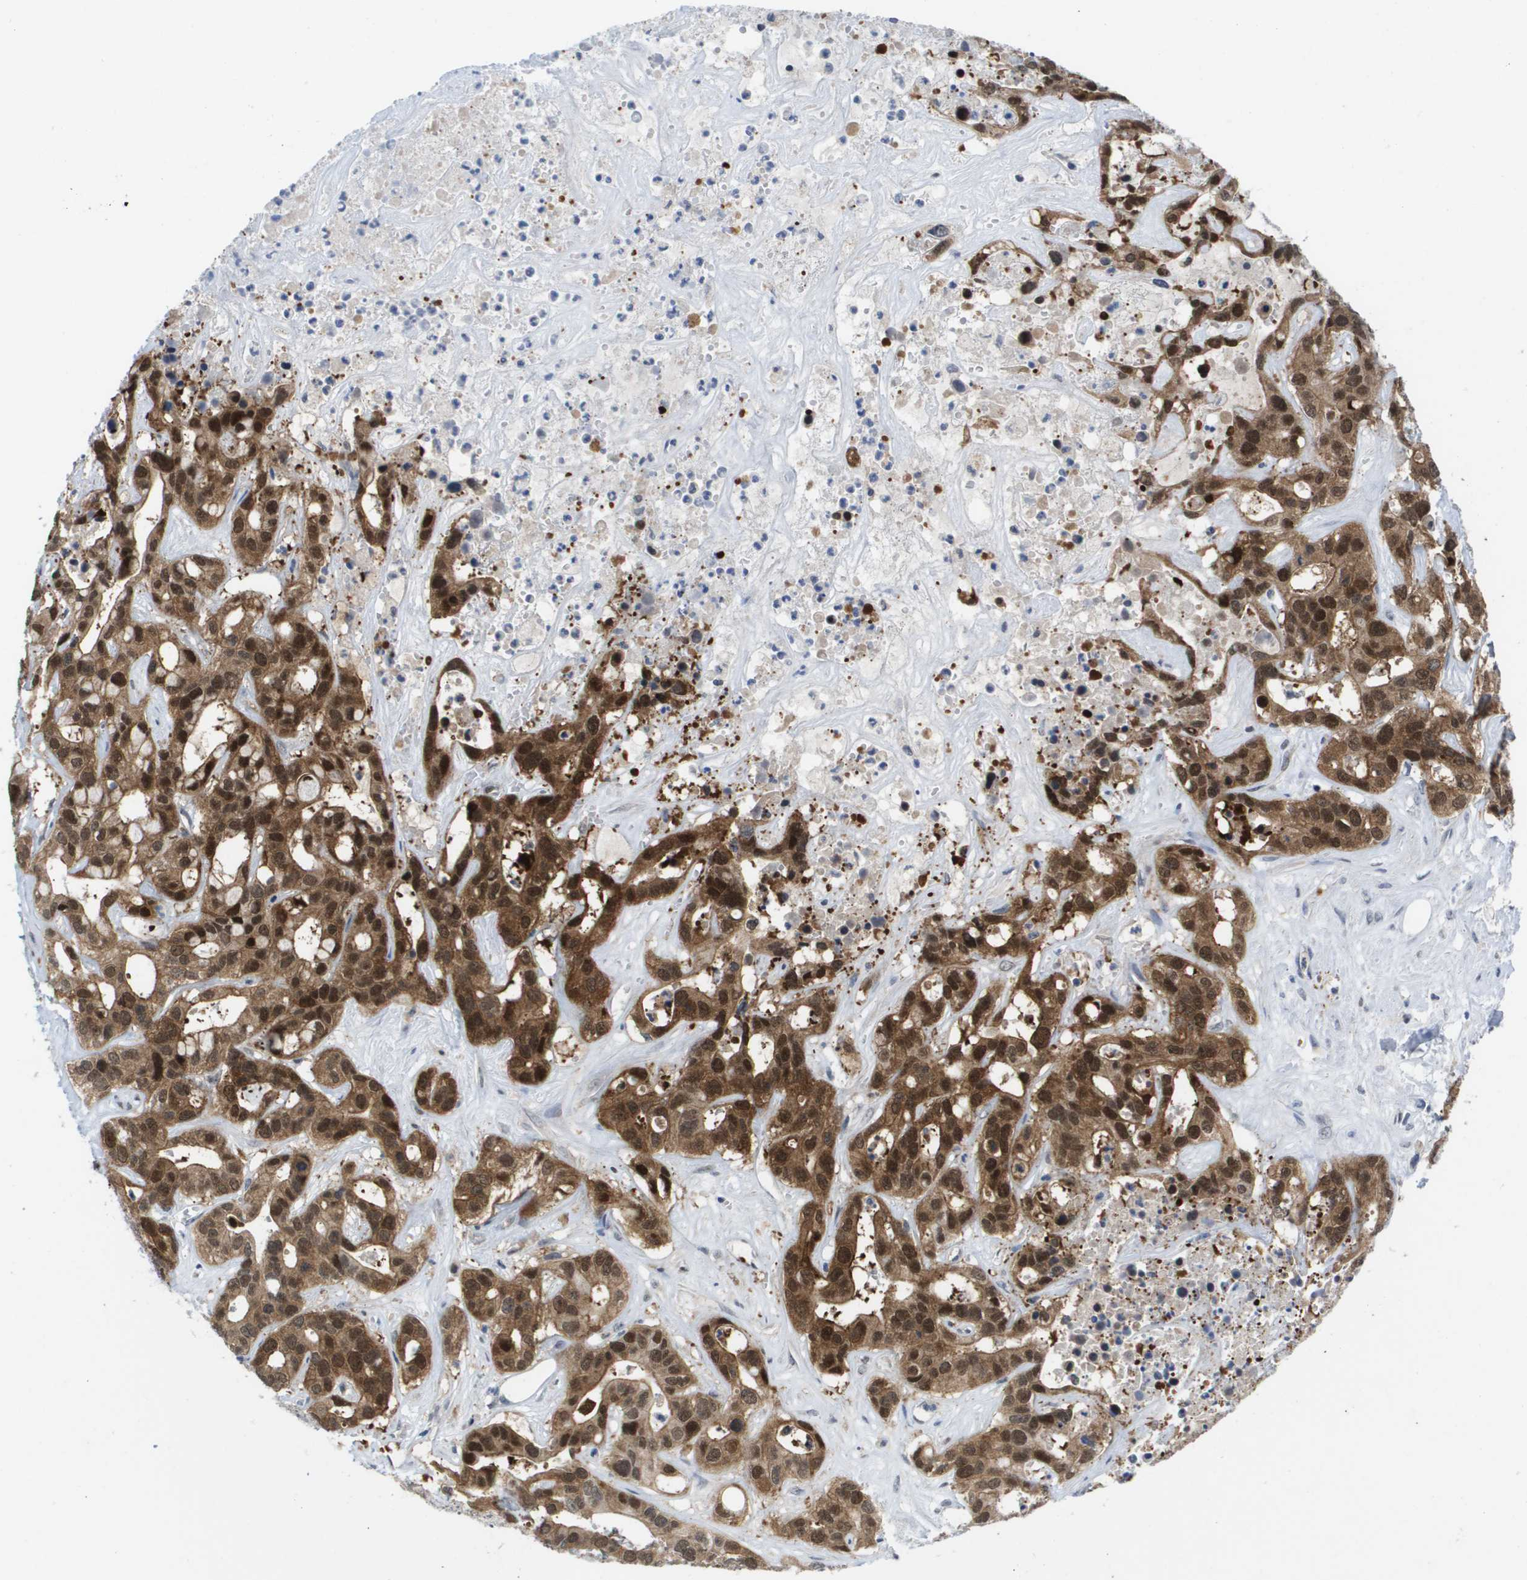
{"staining": {"intensity": "strong", "quantity": ">75%", "location": "cytoplasmic/membranous,nuclear"}, "tissue": "liver cancer", "cell_type": "Tumor cells", "image_type": "cancer", "snomed": [{"axis": "morphology", "description": "Cholangiocarcinoma"}, {"axis": "topography", "description": "Liver"}], "caption": "Protein staining exhibits strong cytoplasmic/membranous and nuclear expression in approximately >75% of tumor cells in liver cancer (cholangiocarcinoma).", "gene": "FKBP4", "patient": {"sex": "female", "age": 65}}